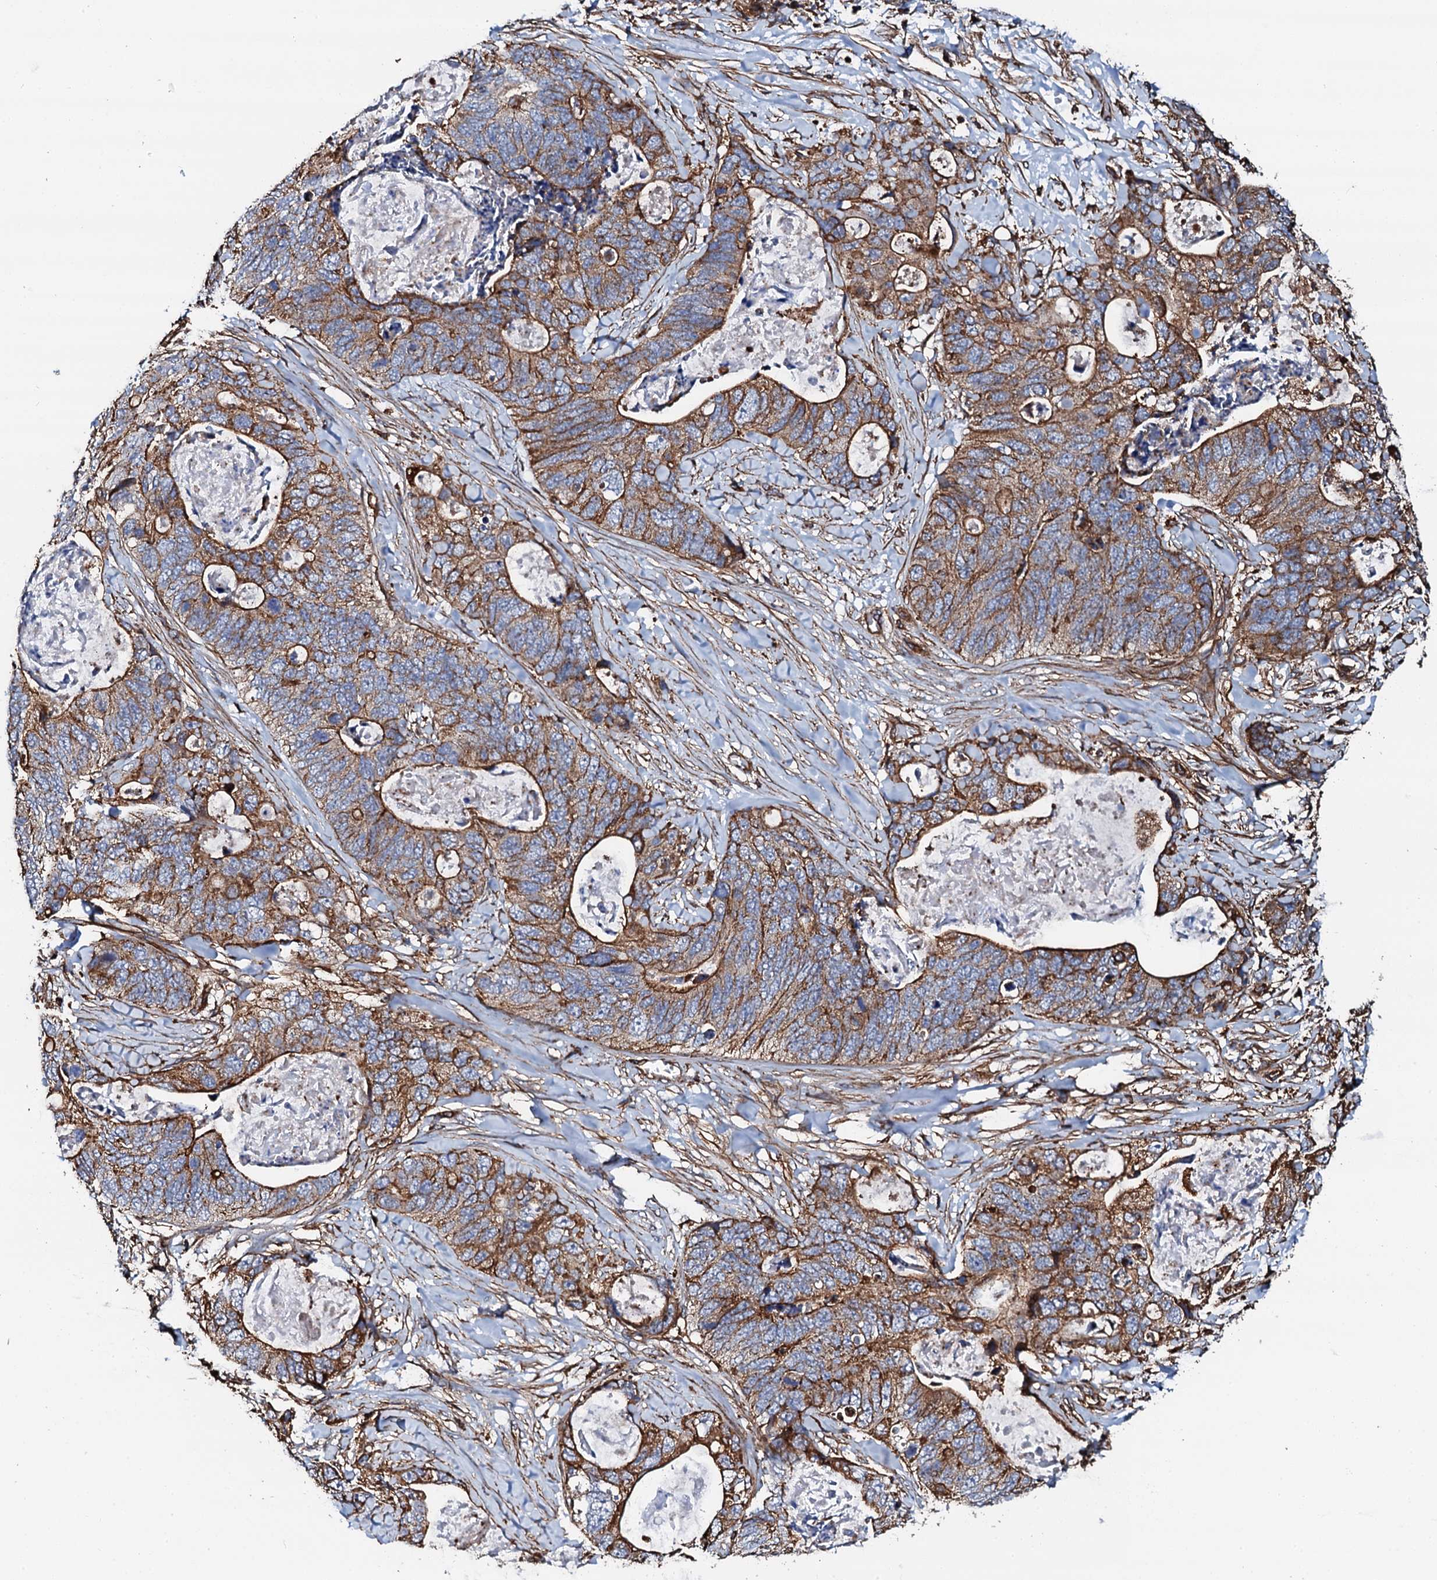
{"staining": {"intensity": "moderate", "quantity": ">75%", "location": "cytoplasmic/membranous"}, "tissue": "stomach cancer", "cell_type": "Tumor cells", "image_type": "cancer", "snomed": [{"axis": "morphology", "description": "Adenocarcinoma, NOS"}, {"axis": "topography", "description": "Stomach"}], "caption": "Immunohistochemistry micrograph of human stomach cancer (adenocarcinoma) stained for a protein (brown), which reveals medium levels of moderate cytoplasmic/membranous expression in approximately >75% of tumor cells.", "gene": "INTS10", "patient": {"sex": "female", "age": 89}}